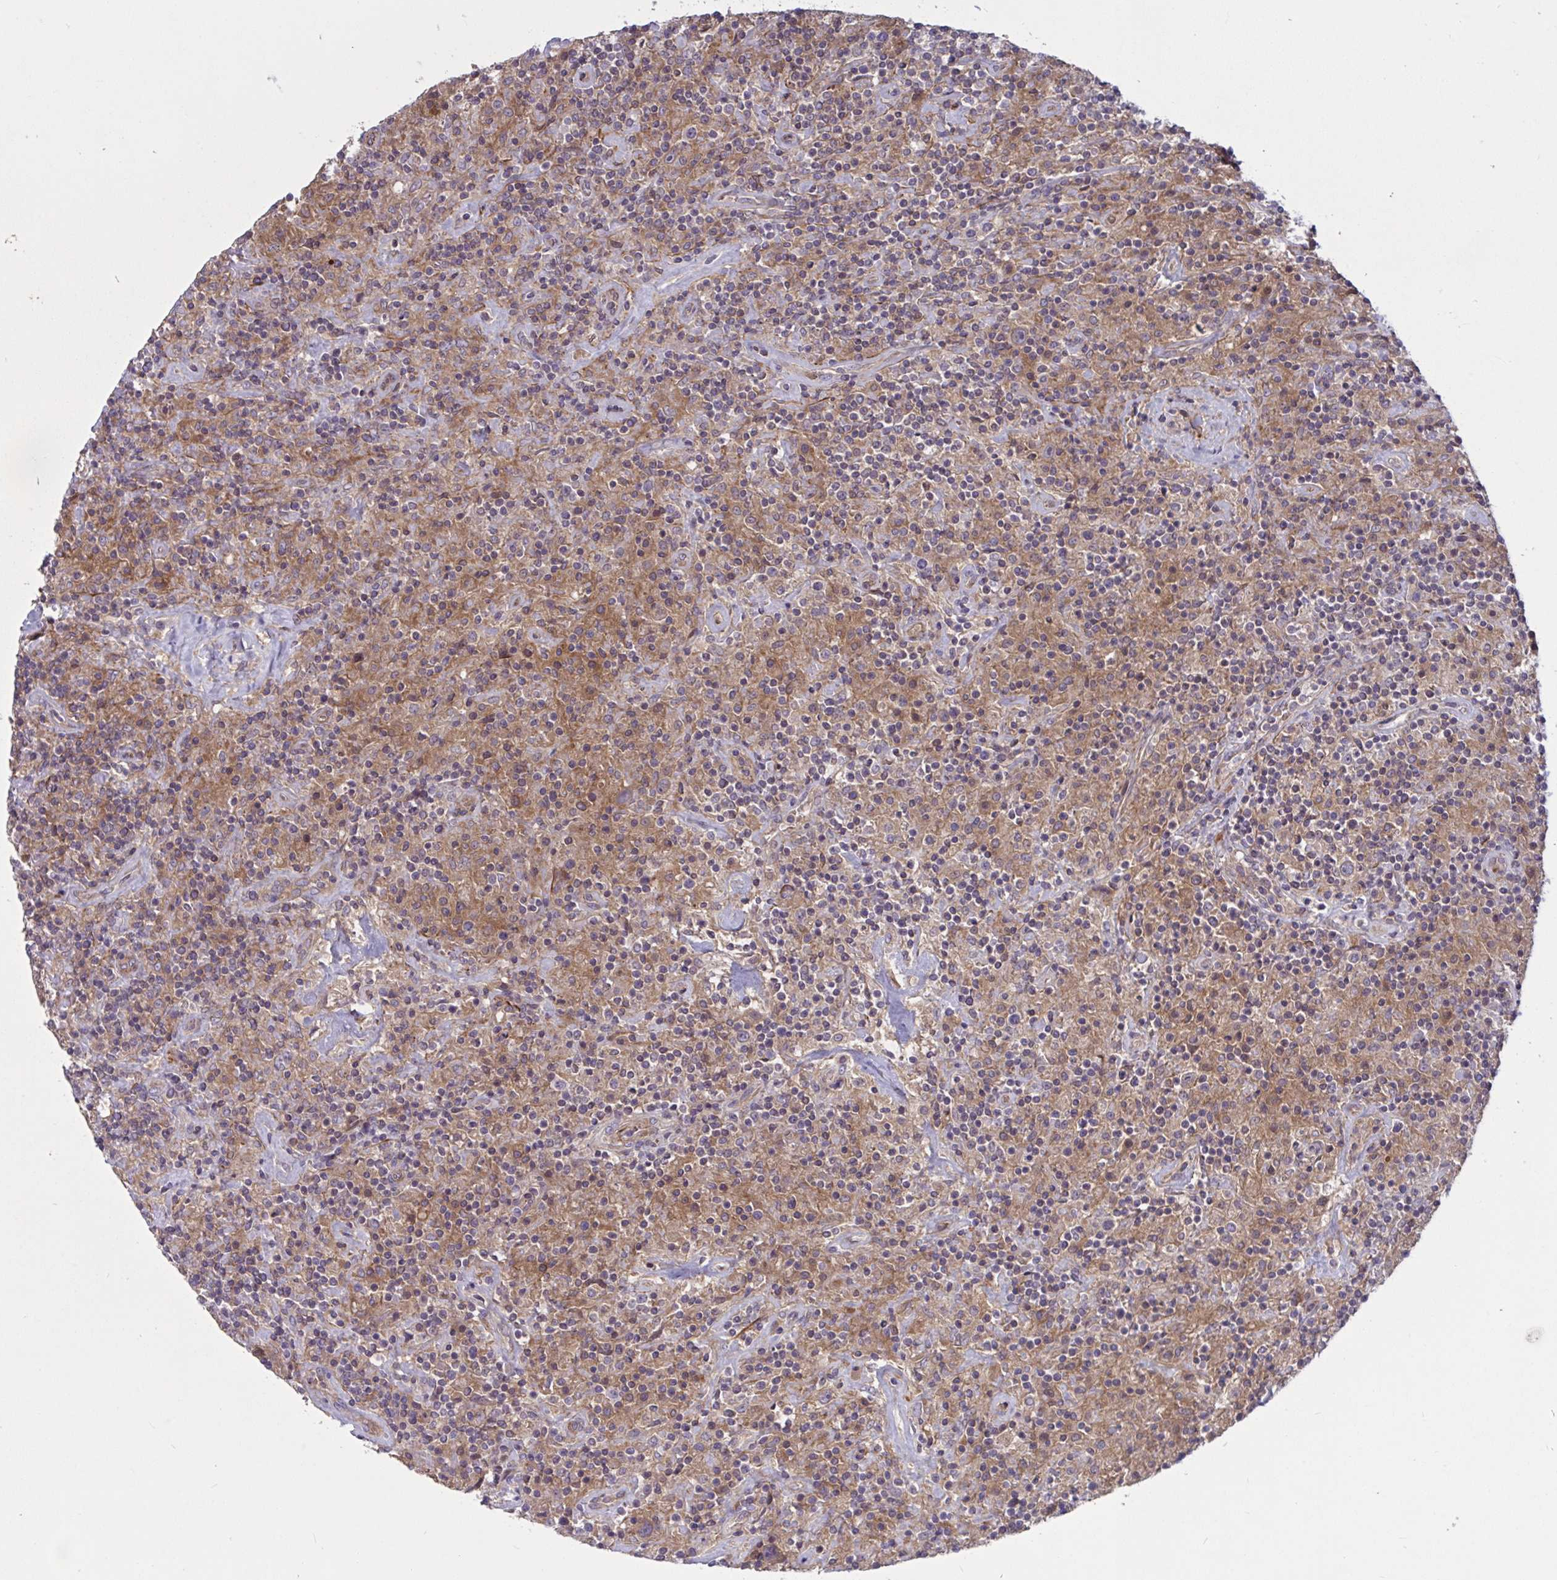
{"staining": {"intensity": "negative", "quantity": "none", "location": "none"}, "tissue": "lymphoma", "cell_type": "Tumor cells", "image_type": "cancer", "snomed": [{"axis": "morphology", "description": "Hodgkin's disease, NOS"}, {"axis": "topography", "description": "Lymph node"}], "caption": "Immunohistochemistry of human Hodgkin's disease exhibits no staining in tumor cells.", "gene": "TANK", "patient": {"sex": "male", "age": 70}}